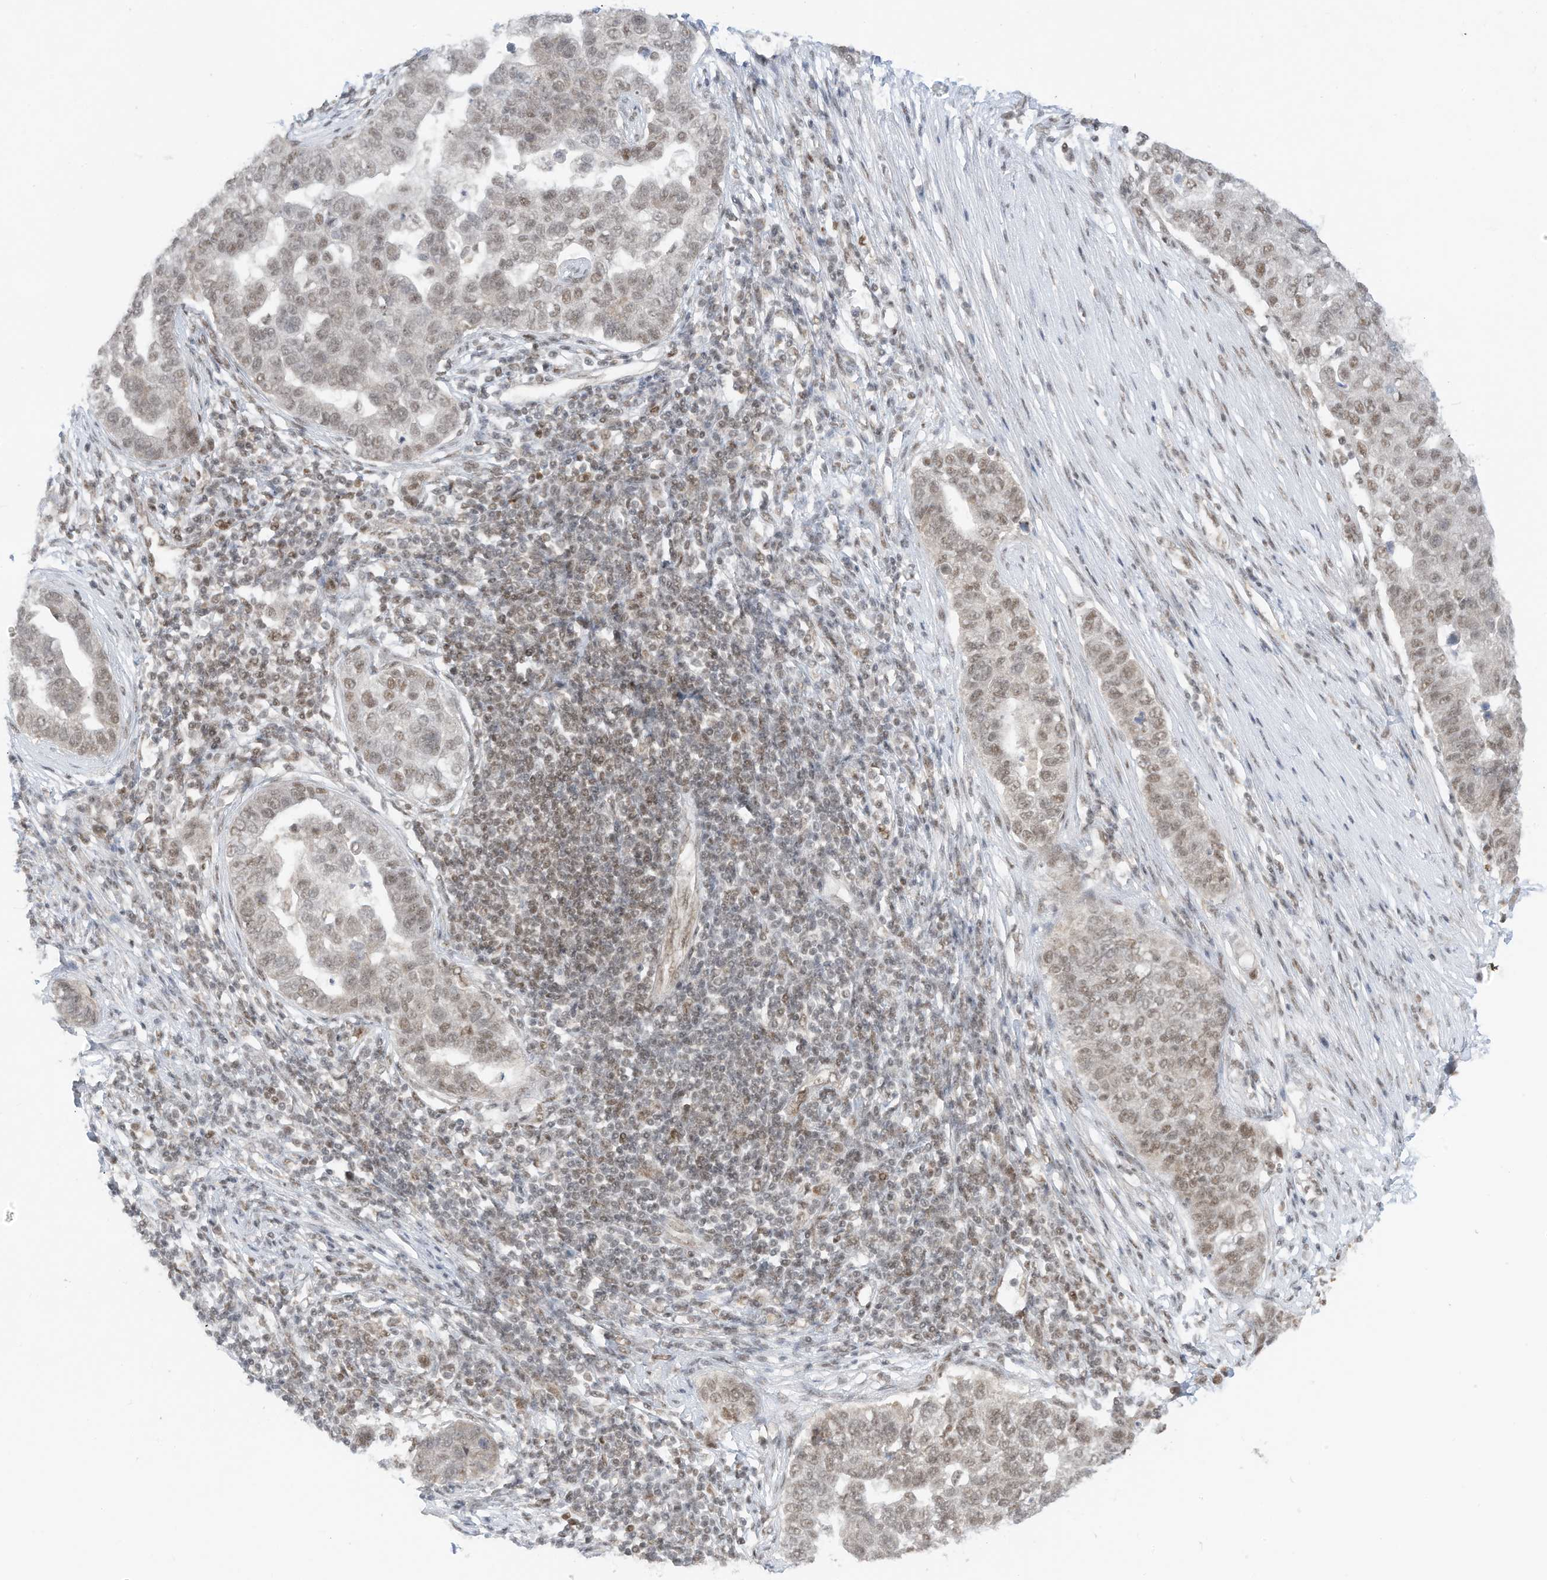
{"staining": {"intensity": "weak", "quantity": "<25%", "location": "nuclear"}, "tissue": "pancreatic cancer", "cell_type": "Tumor cells", "image_type": "cancer", "snomed": [{"axis": "morphology", "description": "Adenocarcinoma, NOS"}, {"axis": "topography", "description": "Pancreas"}], "caption": "Immunohistochemical staining of human pancreatic cancer (adenocarcinoma) shows no significant positivity in tumor cells.", "gene": "AURKAIP1", "patient": {"sex": "female", "age": 61}}